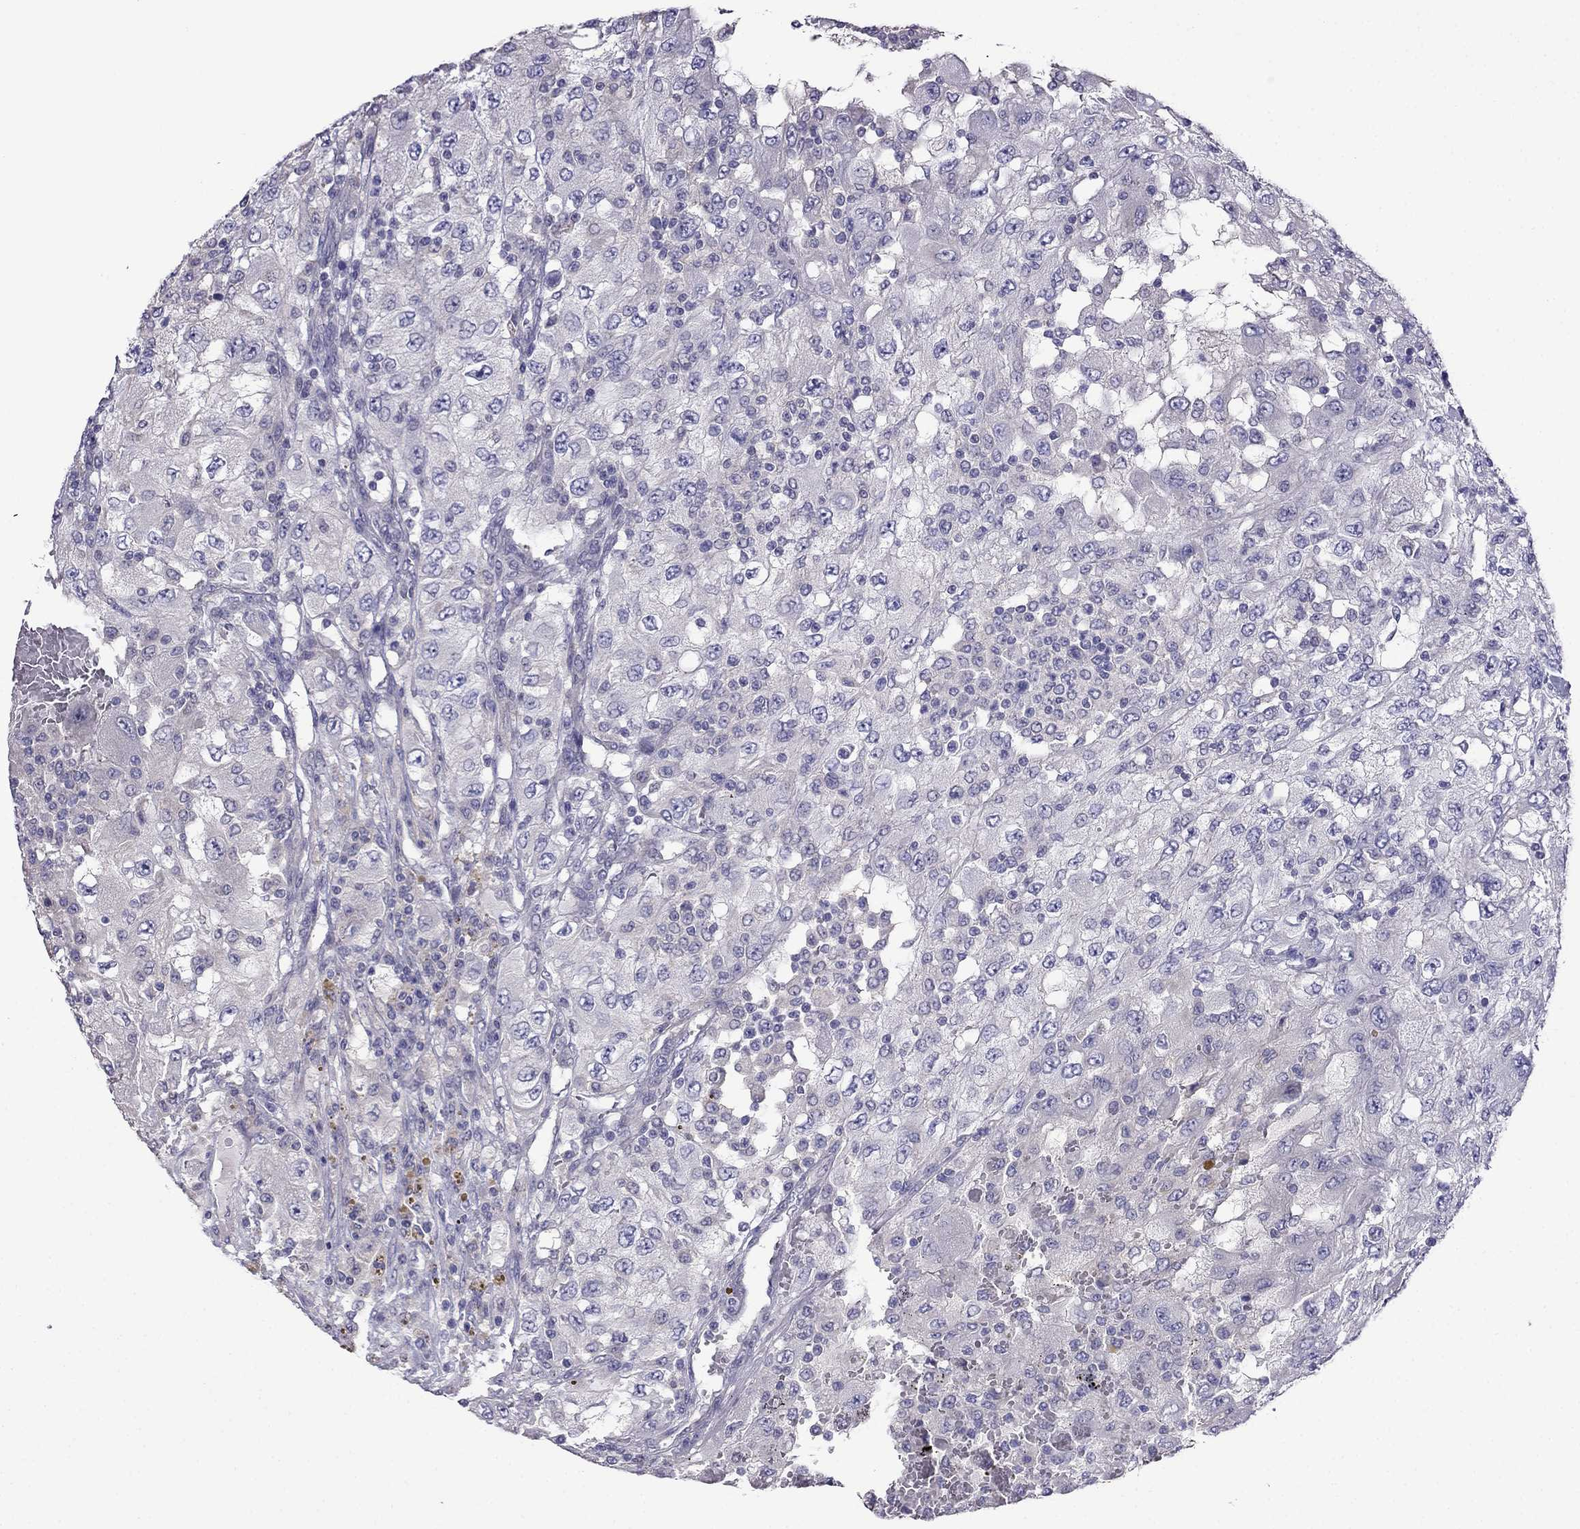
{"staining": {"intensity": "negative", "quantity": "none", "location": "none"}, "tissue": "renal cancer", "cell_type": "Tumor cells", "image_type": "cancer", "snomed": [{"axis": "morphology", "description": "Adenocarcinoma, NOS"}, {"axis": "topography", "description": "Kidney"}], "caption": "Renal cancer (adenocarcinoma) was stained to show a protein in brown. There is no significant expression in tumor cells.", "gene": "SCNN1D", "patient": {"sex": "female", "age": 67}}